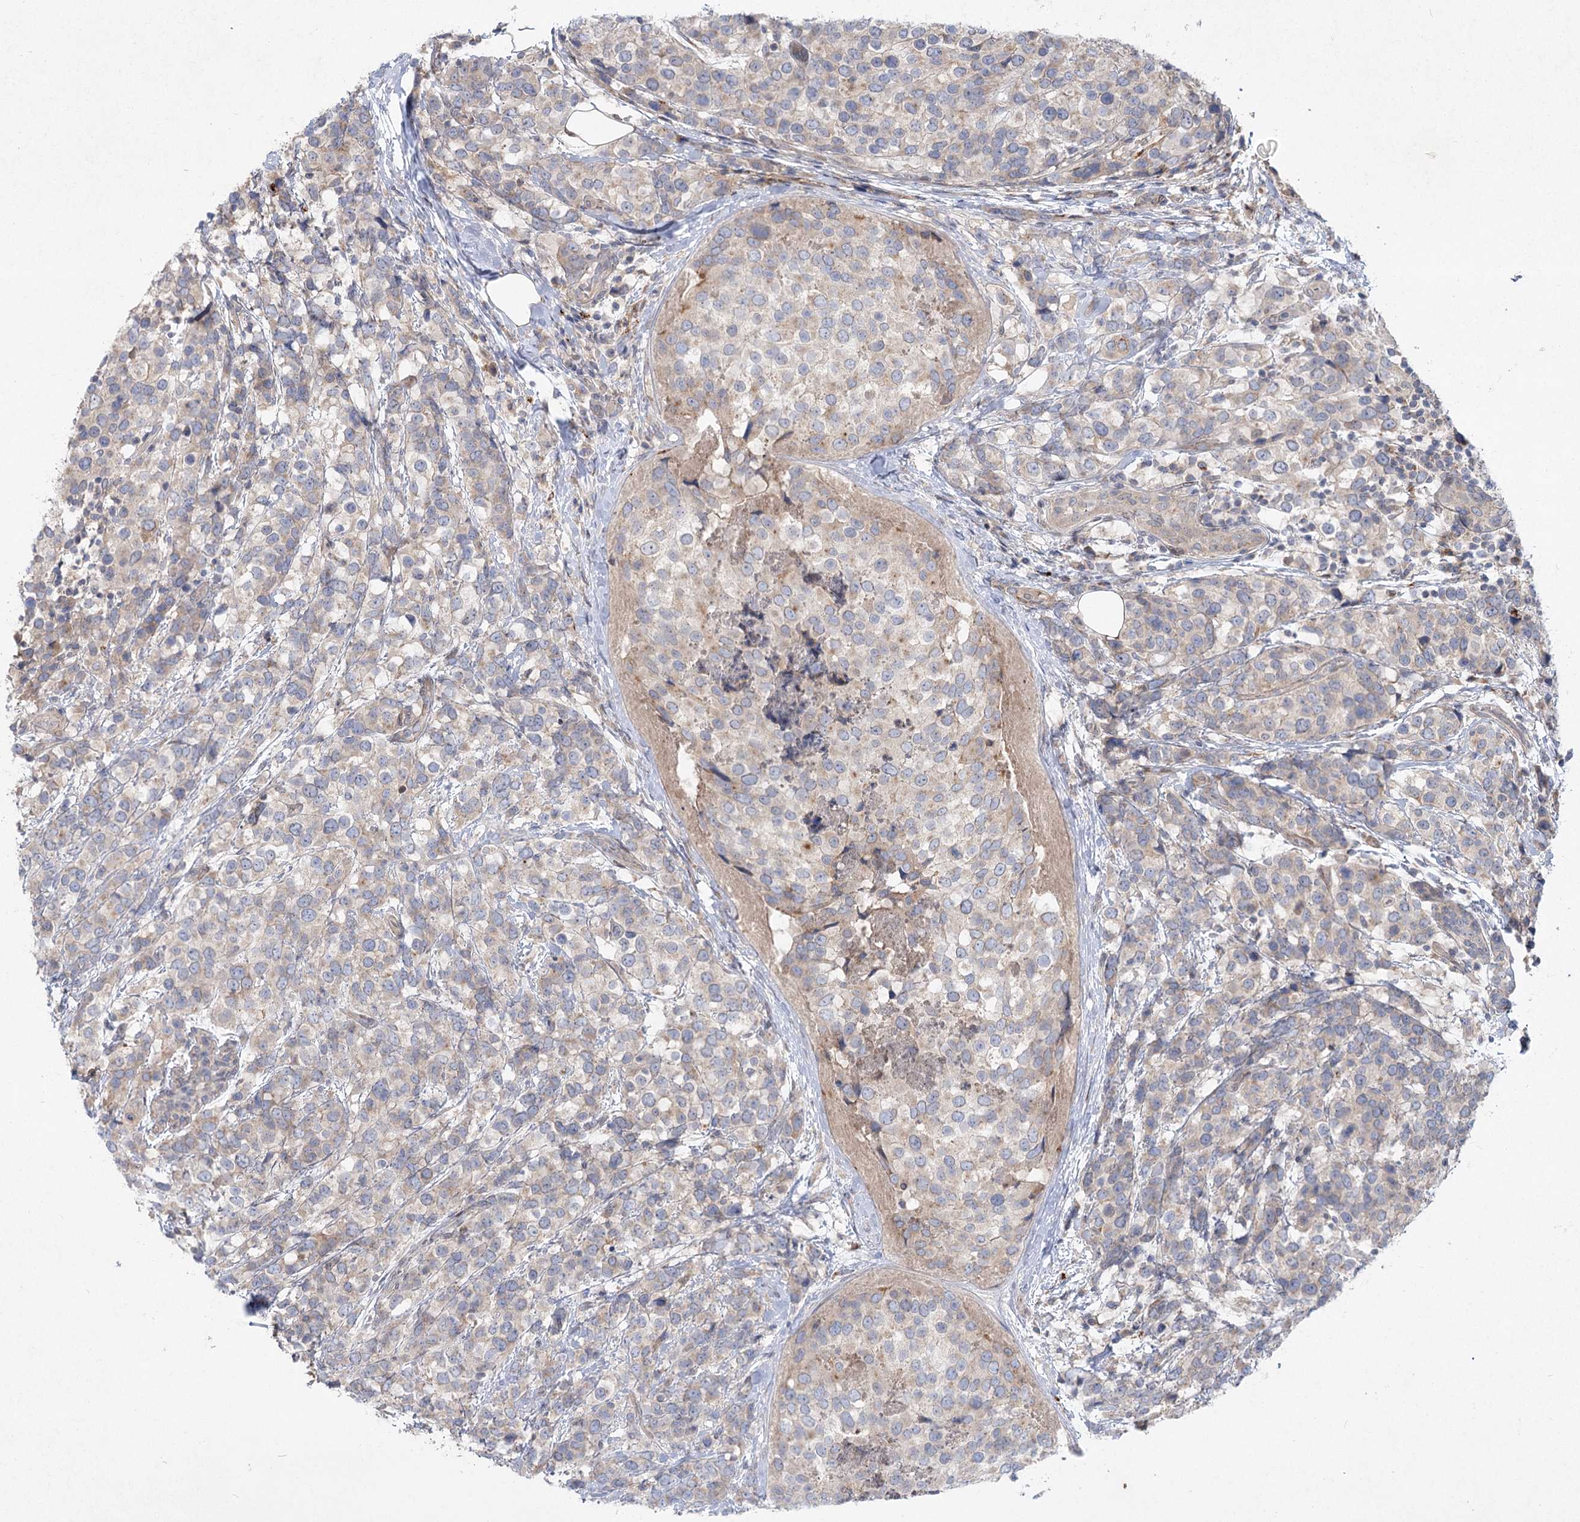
{"staining": {"intensity": "weak", "quantity": "25%-75%", "location": "cytoplasmic/membranous"}, "tissue": "breast cancer", "cell_type": "Tumor cells", "image_type": "cancer", "snomed": [{"axis": "morphology", "description": "Lobular carcinoma"}, {"axis": "topography", "description": "Breast"}], "caption": "This histopathology image exhibits immunohistochemistry (IHC) staining of human breast cancer, with low weak cytoplasmic/membranous positivity in approximately 25%-75% of tumor cells.", "gene": "SH3BP5L", "patient": {"sex": "female", "age": 59}}